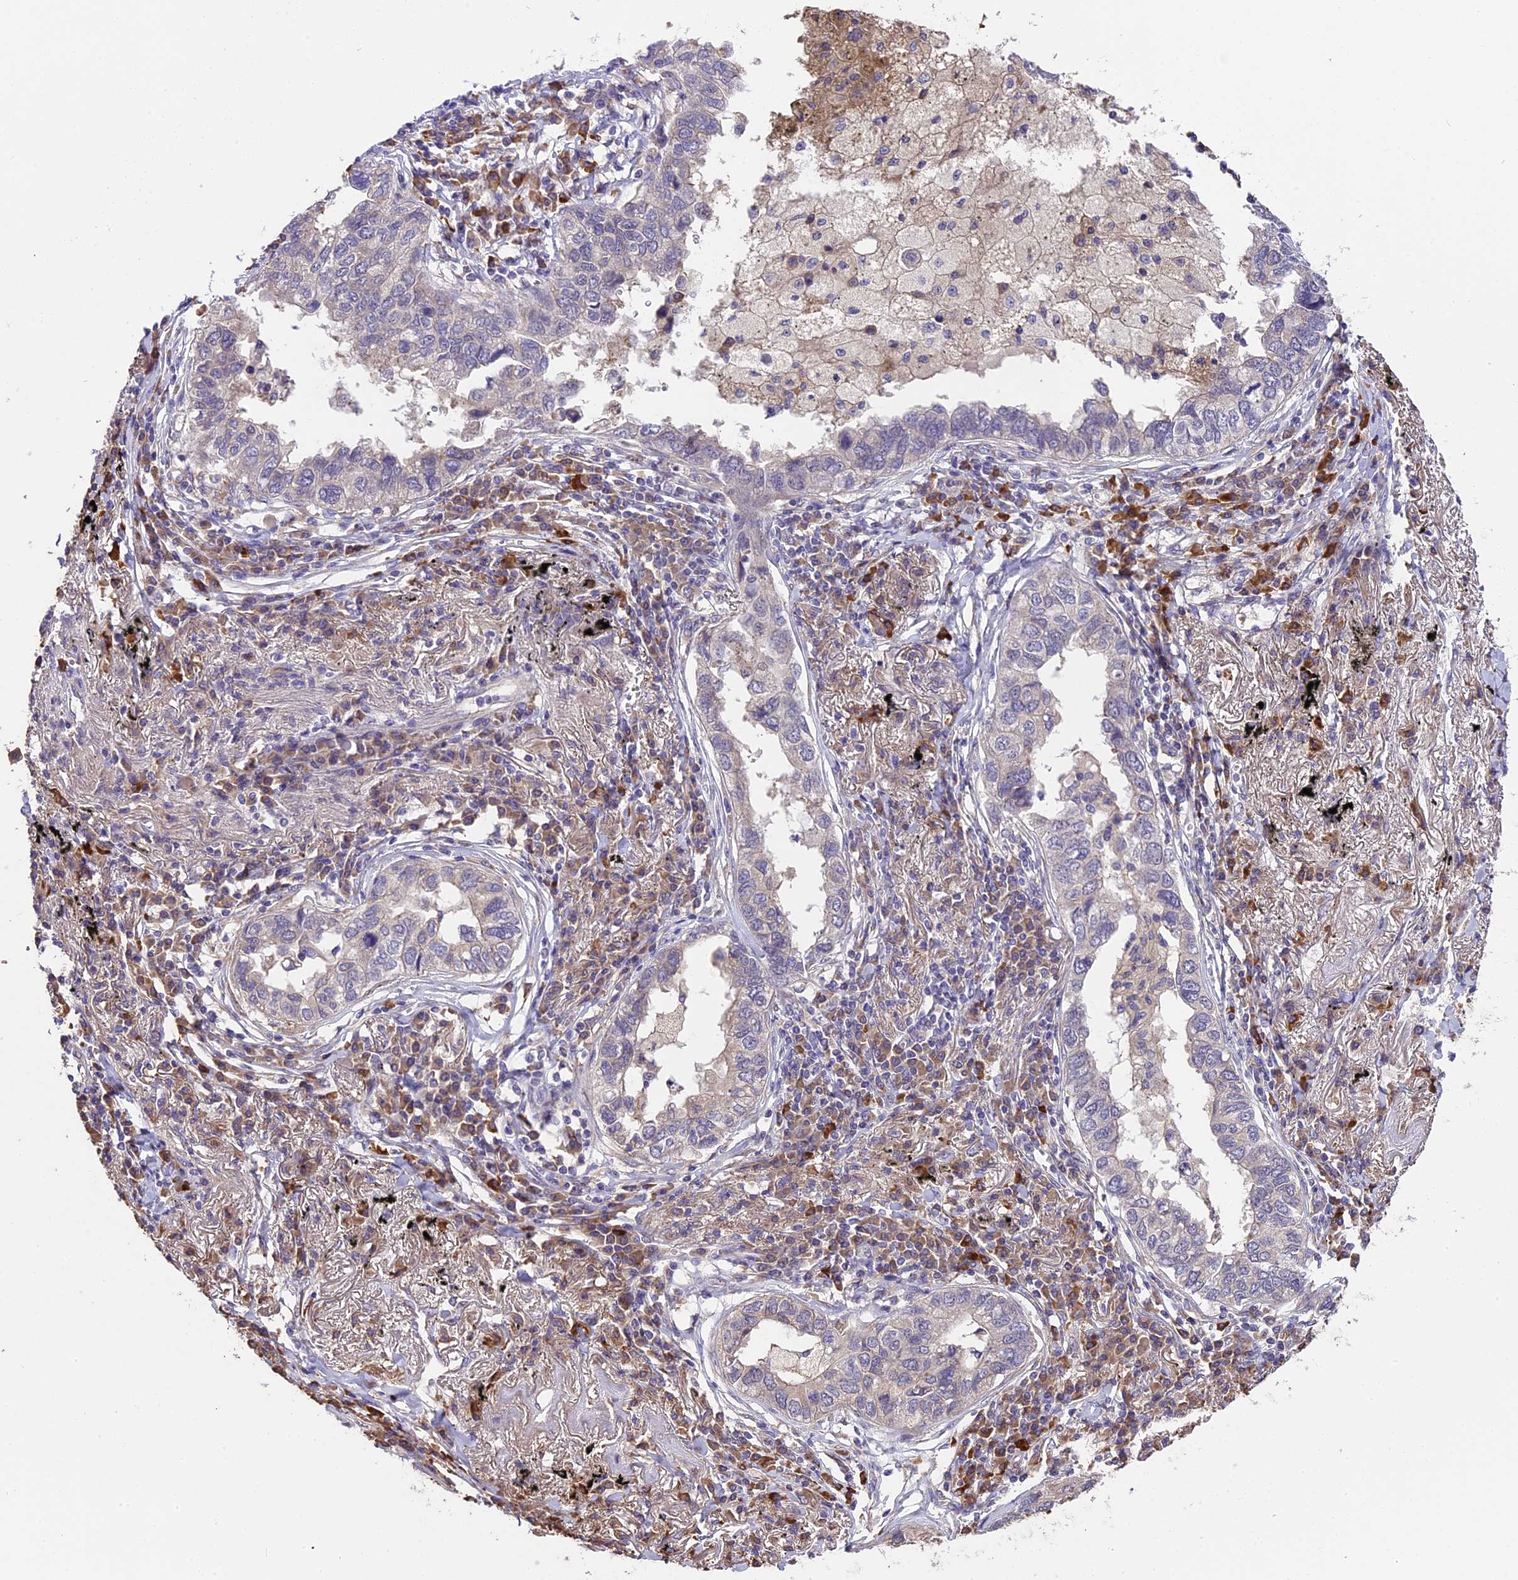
{"staining": {"intensity": "negative", "quantity": "none", "location": "none"}, "tissue": "lung cancer", "cell_type": "Tumor cells", "image_type": "cancer", "snomed": [{"axis": "morphology", "description": "Adenocarcinoma, NOS"}, {"axis": "topography", "description": "Lung"}], "caption": "Tumor cells show no significant protein expression in lung cancer.", "gene": "ABCC10", "patient": {"sex": "male", "age": 65}}